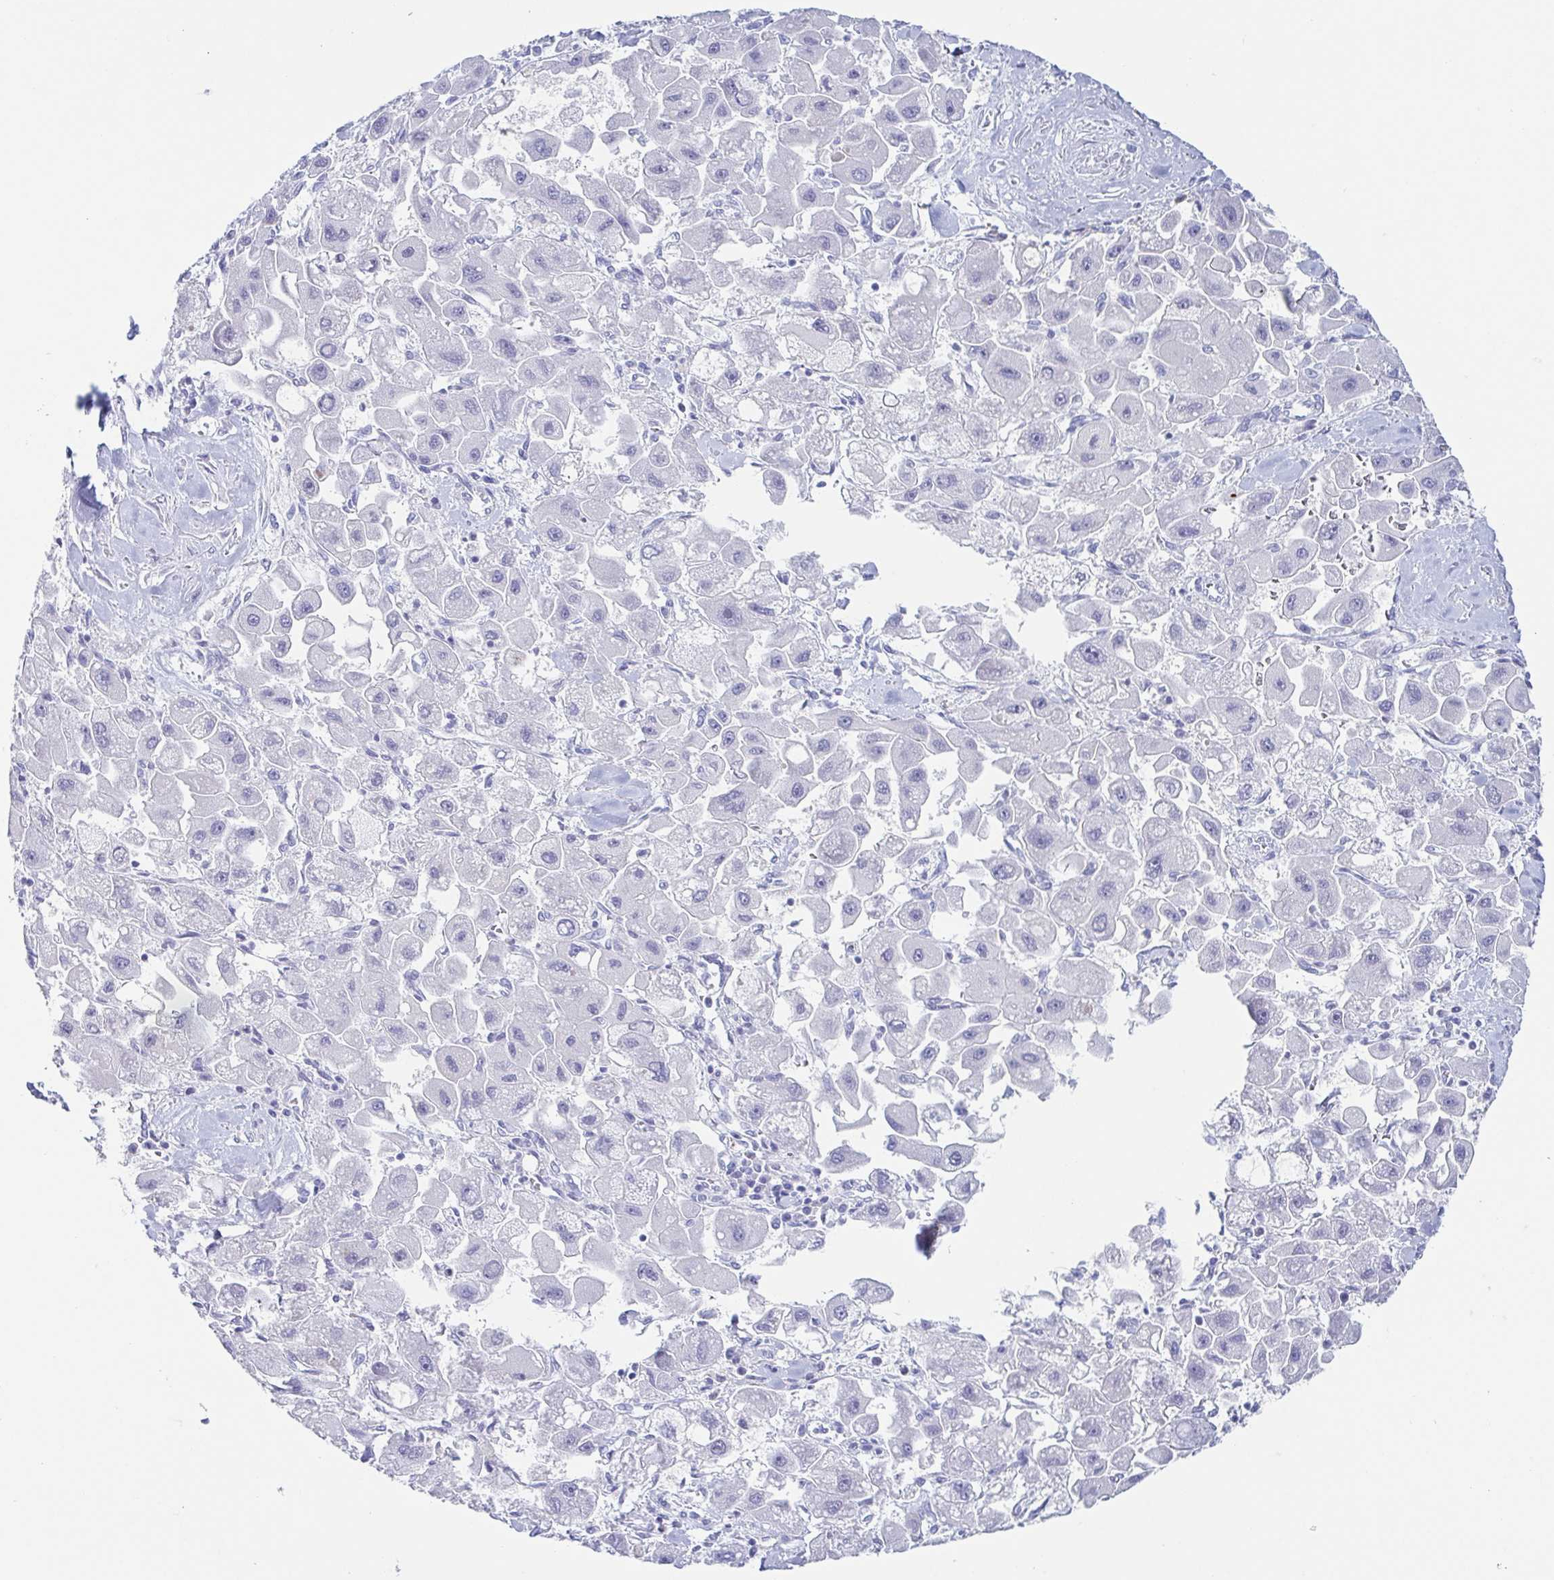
{"staining": {"intensity": "negative", "quantity": "none", "location": "none"}, "tissue": "liver cancer", "cell_type": "Tumor cells", "image_type": "cancer", "snomed": [{"axis": "morphology", "description": "Carcinoma, Hepatocellular, NOS"}, {"axis": "topography", "description": "Liver"}], "caption": "A high-resolution histopathology image shows immunohistochemistry staining of hepatocellular carcinoma (liver), which exhibits no significant positivity in tumor cells.", "gene": "HTR2A", "patient": {"sex": "male", "age": 24}}